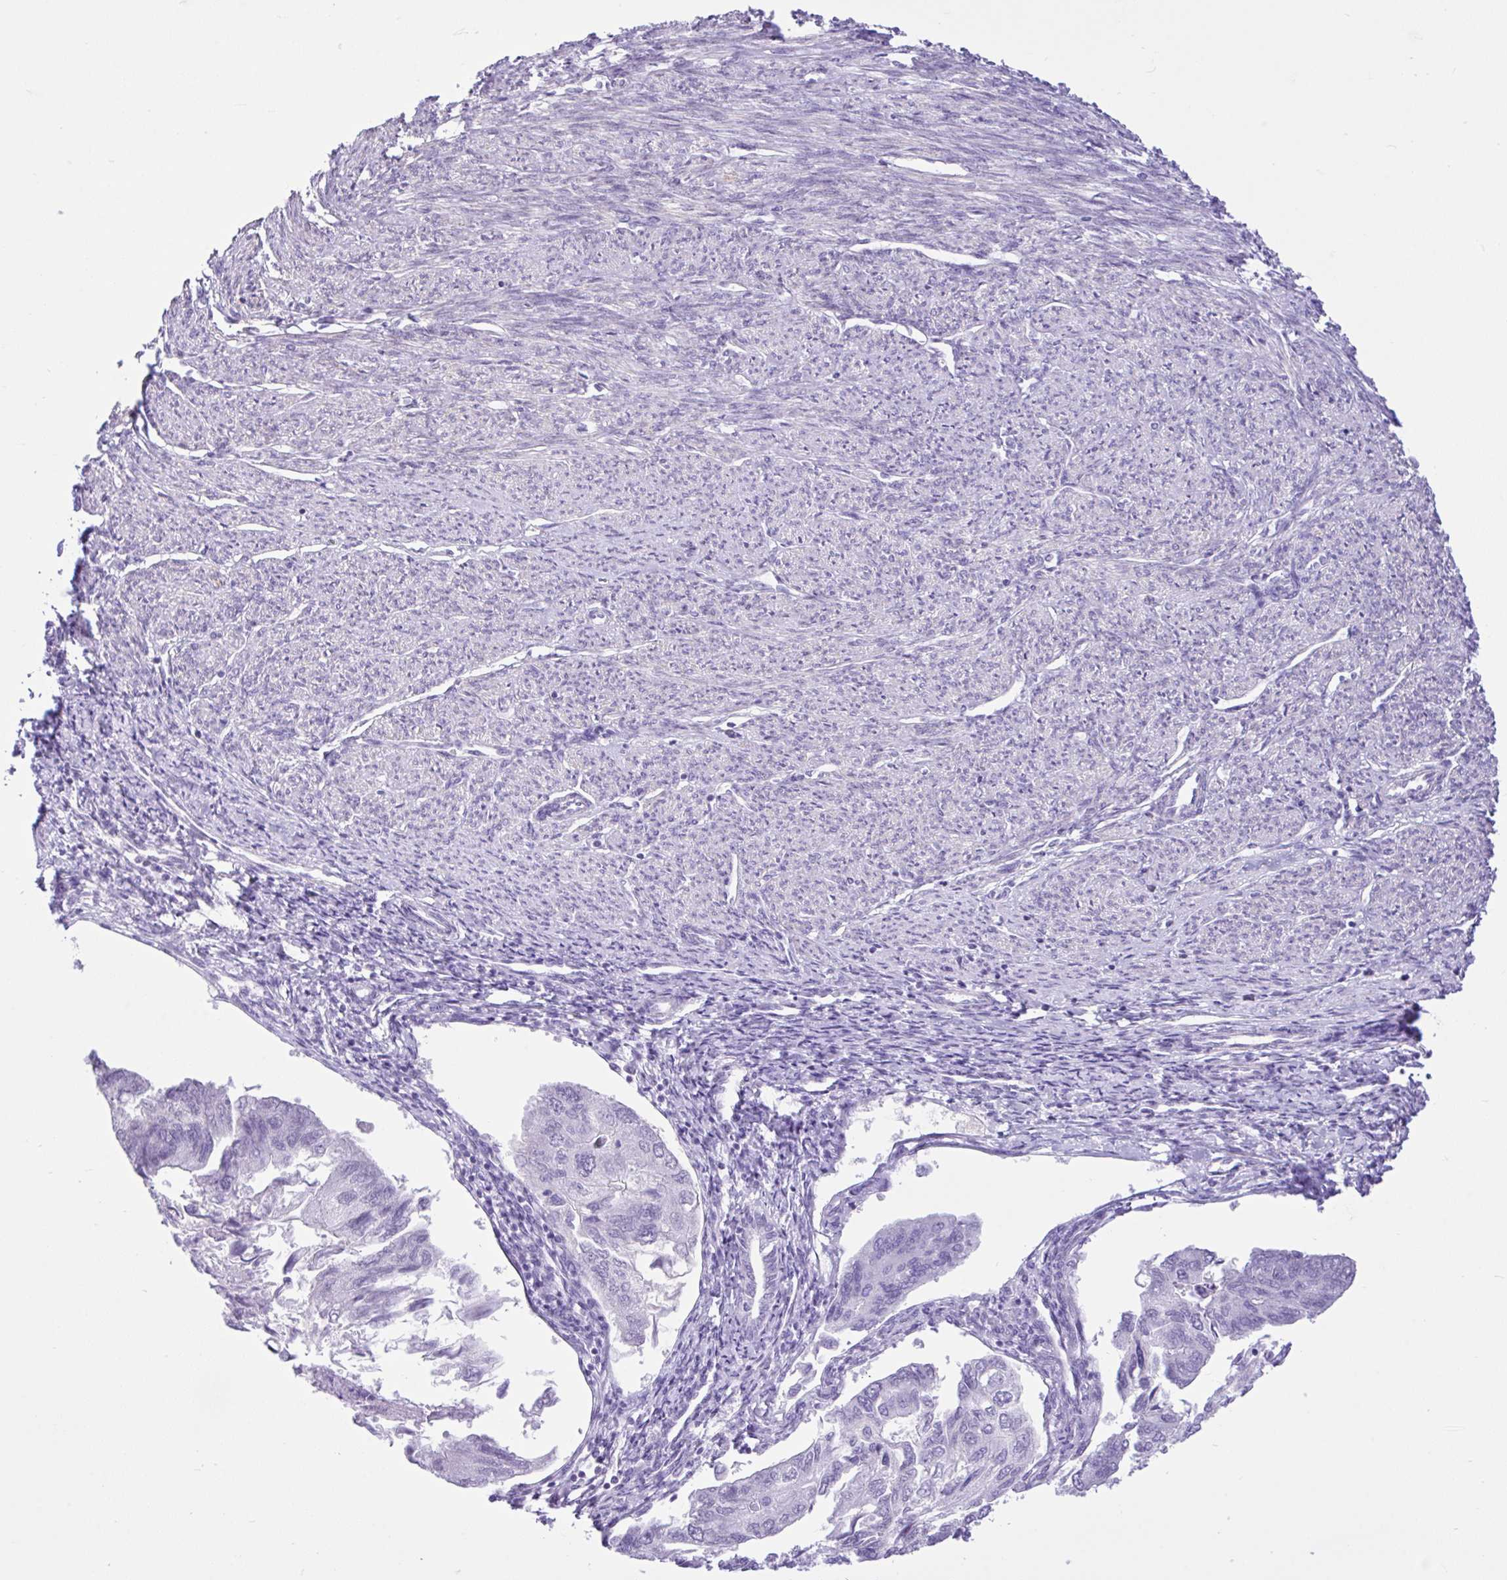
{"staining": {"intensity": "negative", "quantity": "none", "location": "none"}, "tissue": "endometrial cancer", "cell_type": "Tumor cells", "image_type": "cancer", "snomed": [{"axis": "morphology", "description": "Carcinoma, NOS"}, {"axis": "topography", "description": "Uterus"}], "caption": "Immunohistochemistry micrograph of human endometrial cancer stained for a protein (brown), which shows no expression in tumor cells.", "gene": "REEP1", "patient": {"sex": "female", "age": 76}}